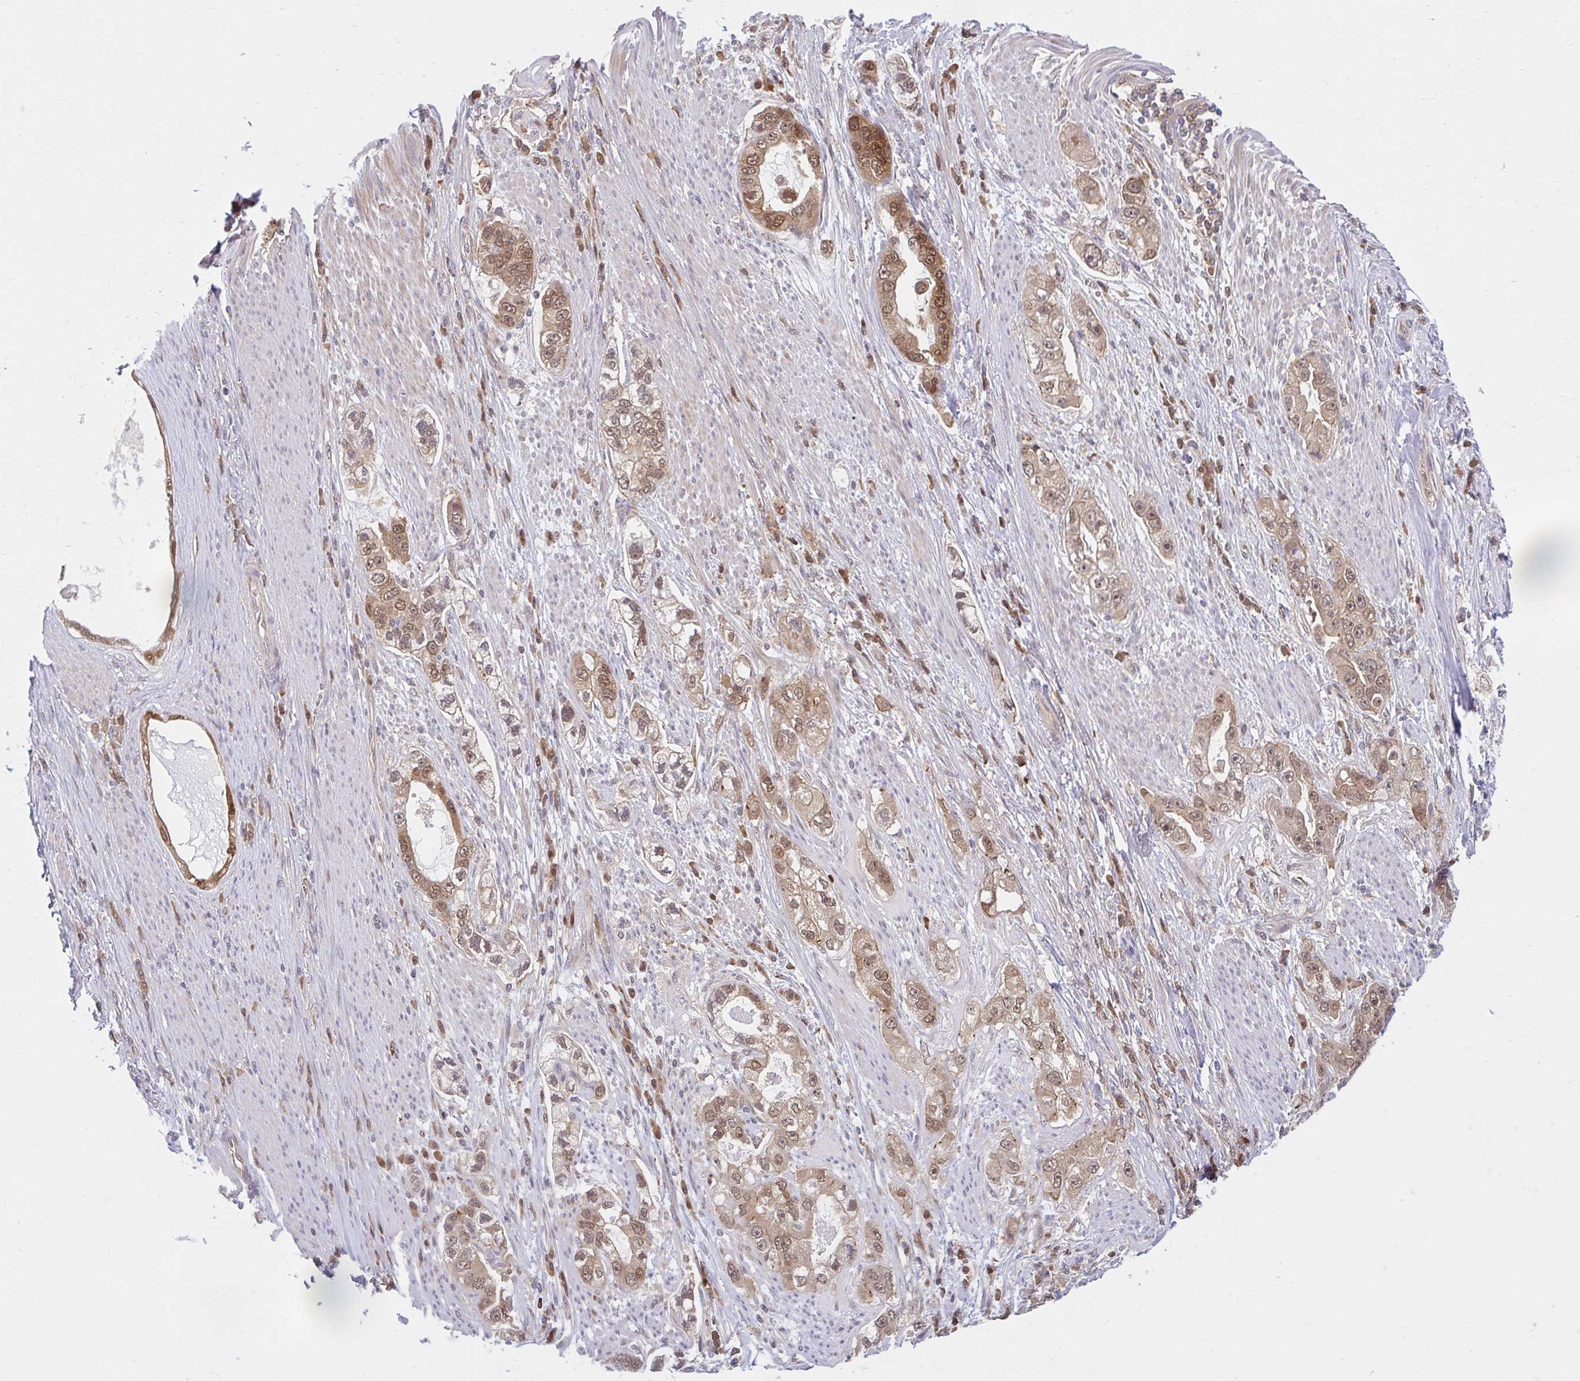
{"staining": {"intensity": "moderate", "quantity": ">75%", "location": "cytoplasmic/membranous,nuclear"}, "tissue": "stomach cancer", "cell_type": "Tumor cells", "image_type": "cancer", "snomed": [{"axis": "morphology", "description": "Adenocarcinoma, NOS"}, {"axis": "topography", "description": "Stomach, lower"}], "caption": "A histopathology image of stomach cancer (adenocarcinoma) stained for a protein shows moderate cytoplasmic/membranous and nuclear brown staining in tumor cells.", "gene": "HMBS", "patient": {"sex": "female", "age": 93}}